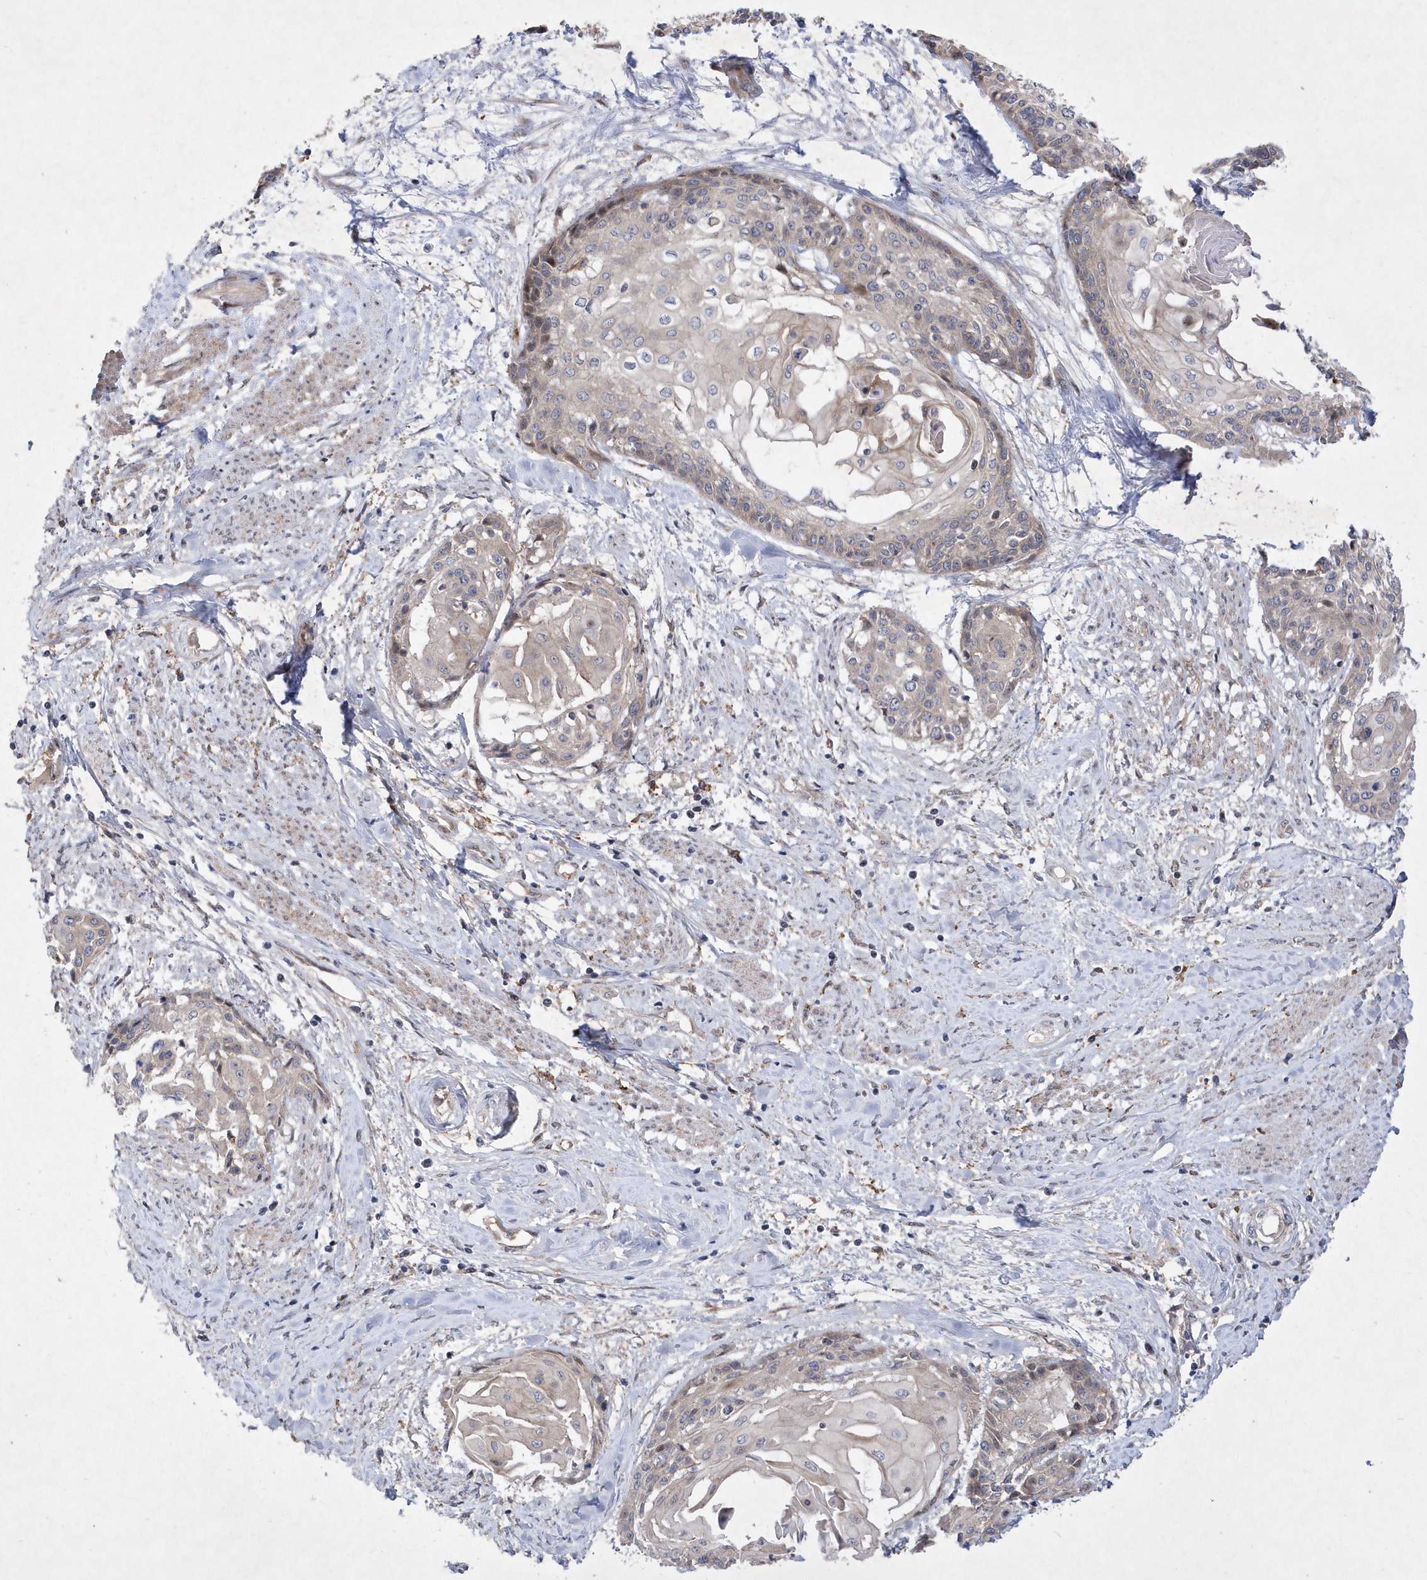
{"staining": {"intensity": "weak", "quantity": "<25%", "location": "cytoplasmic/membranous"}, "tissue": "cervical cancer", "cell_type": "Tumor cells", "image_type": "cancer", "snomed": [{"axis": "morphology", "description": "Squamous cell carcinoma, NOS"}, {"axis": "topography", "description": "Cervix"}], "caption": "Immunohistochemistry (IHC) micrograph of neoplastic tissue: human squamous cell carcinoma (cervical) stained with DAB exhibits no significant protein expression in tumor cells. (Brightfield microscopy of DAB (3,3'-diaminobenzidine) immunohistochemistry at high magnification).", "gene": "LONRF2", "patient": {"sex": "female", "age": 57}}